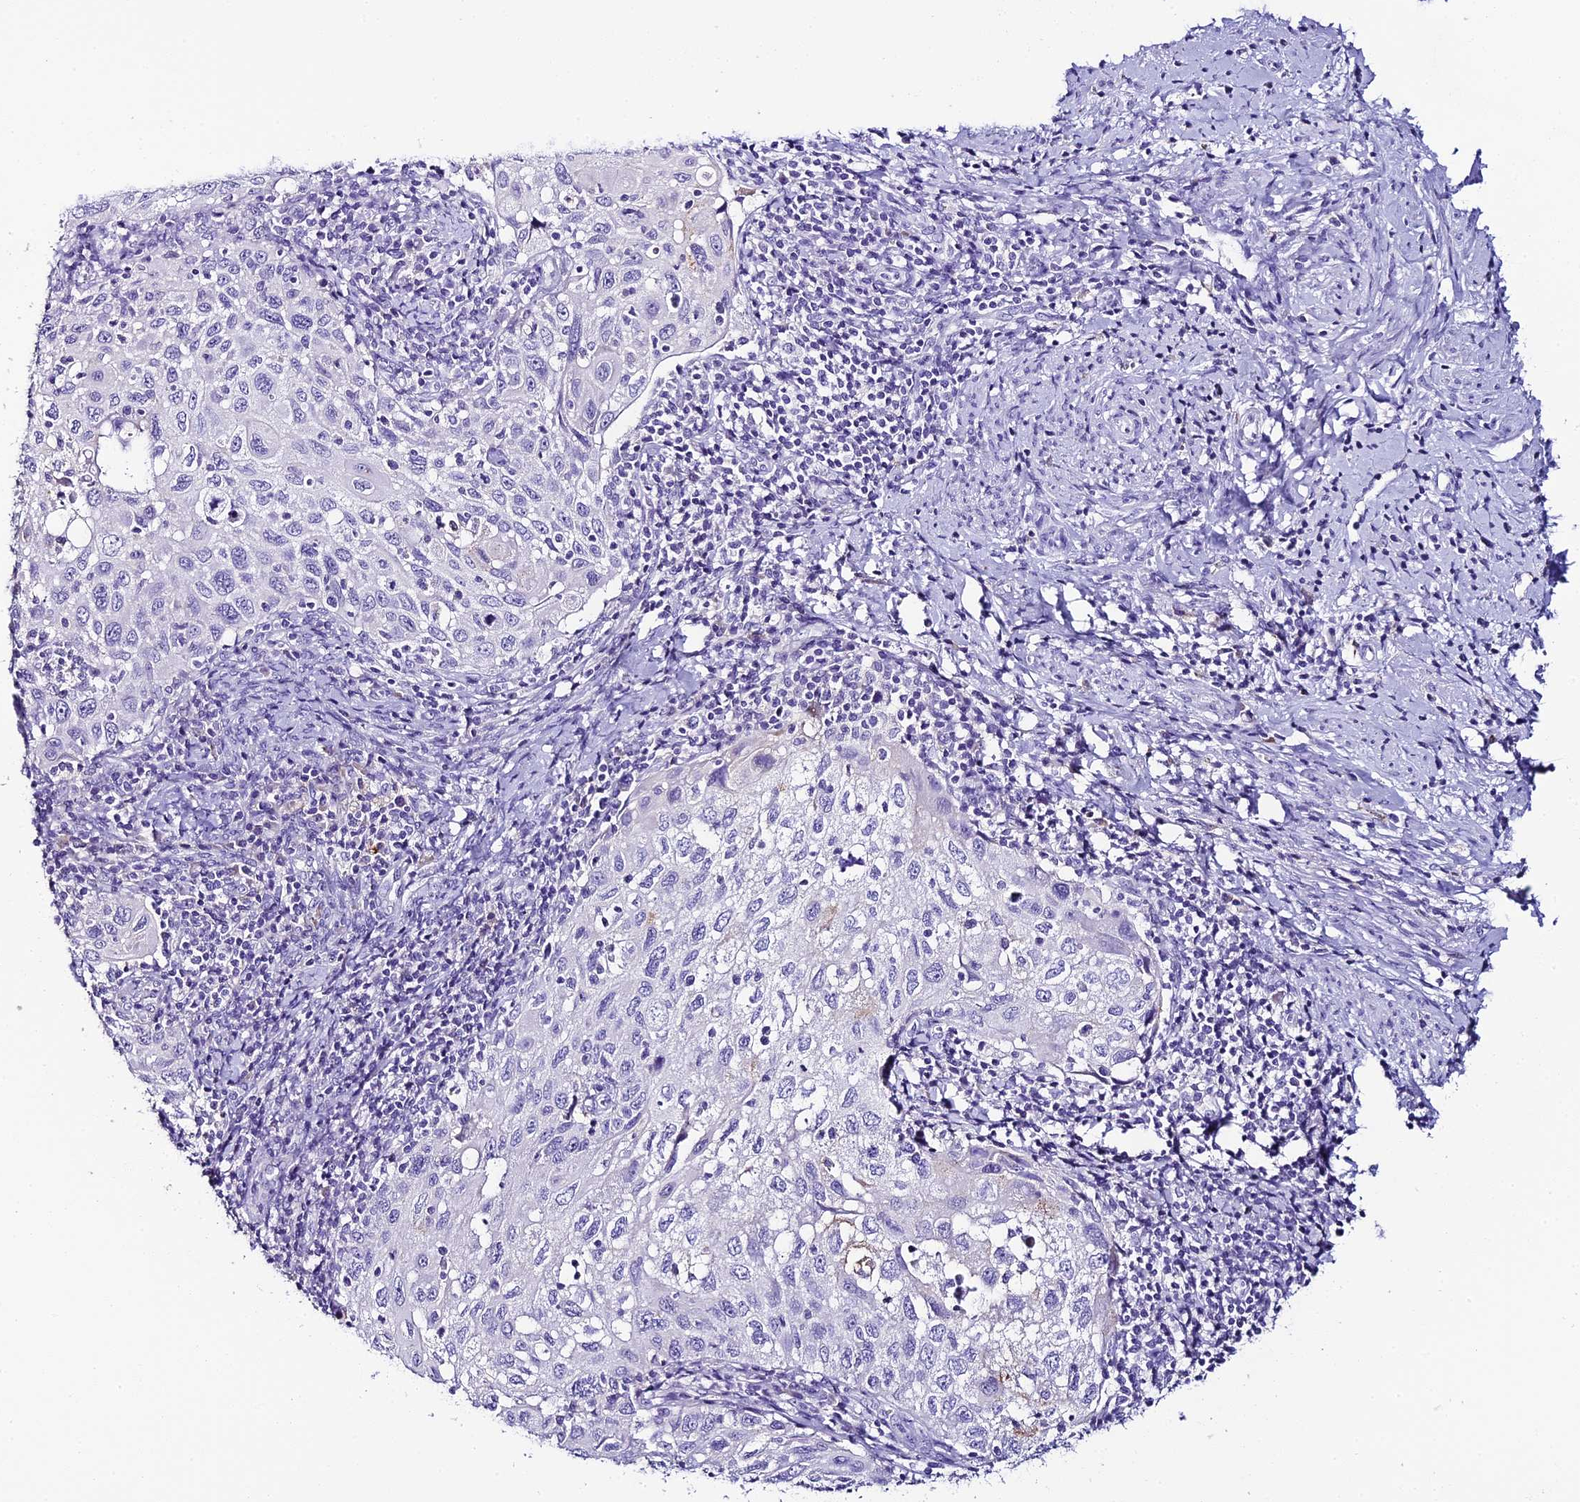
{"staining": {"intensity": "negative", "quantity": "none", "location": "none"}, "tissue": "cervical cancer", "cell_type": "Tumor cells", "image_type": "cancer", "snomed": [{"axis": "morphology", "description": "Squamous cell carcinoma, NOS"}, {"axis": "topography", "description": "Cervix"}], "caption": "Immunohistochemistry (IHC) photomicrograph of squamous cell carcinoma (cervical) stained for a protein (brown), which shows no expression in tumor cells.", "gene": "C12orf29", "patient": {"sex": "female", "age": 70}}